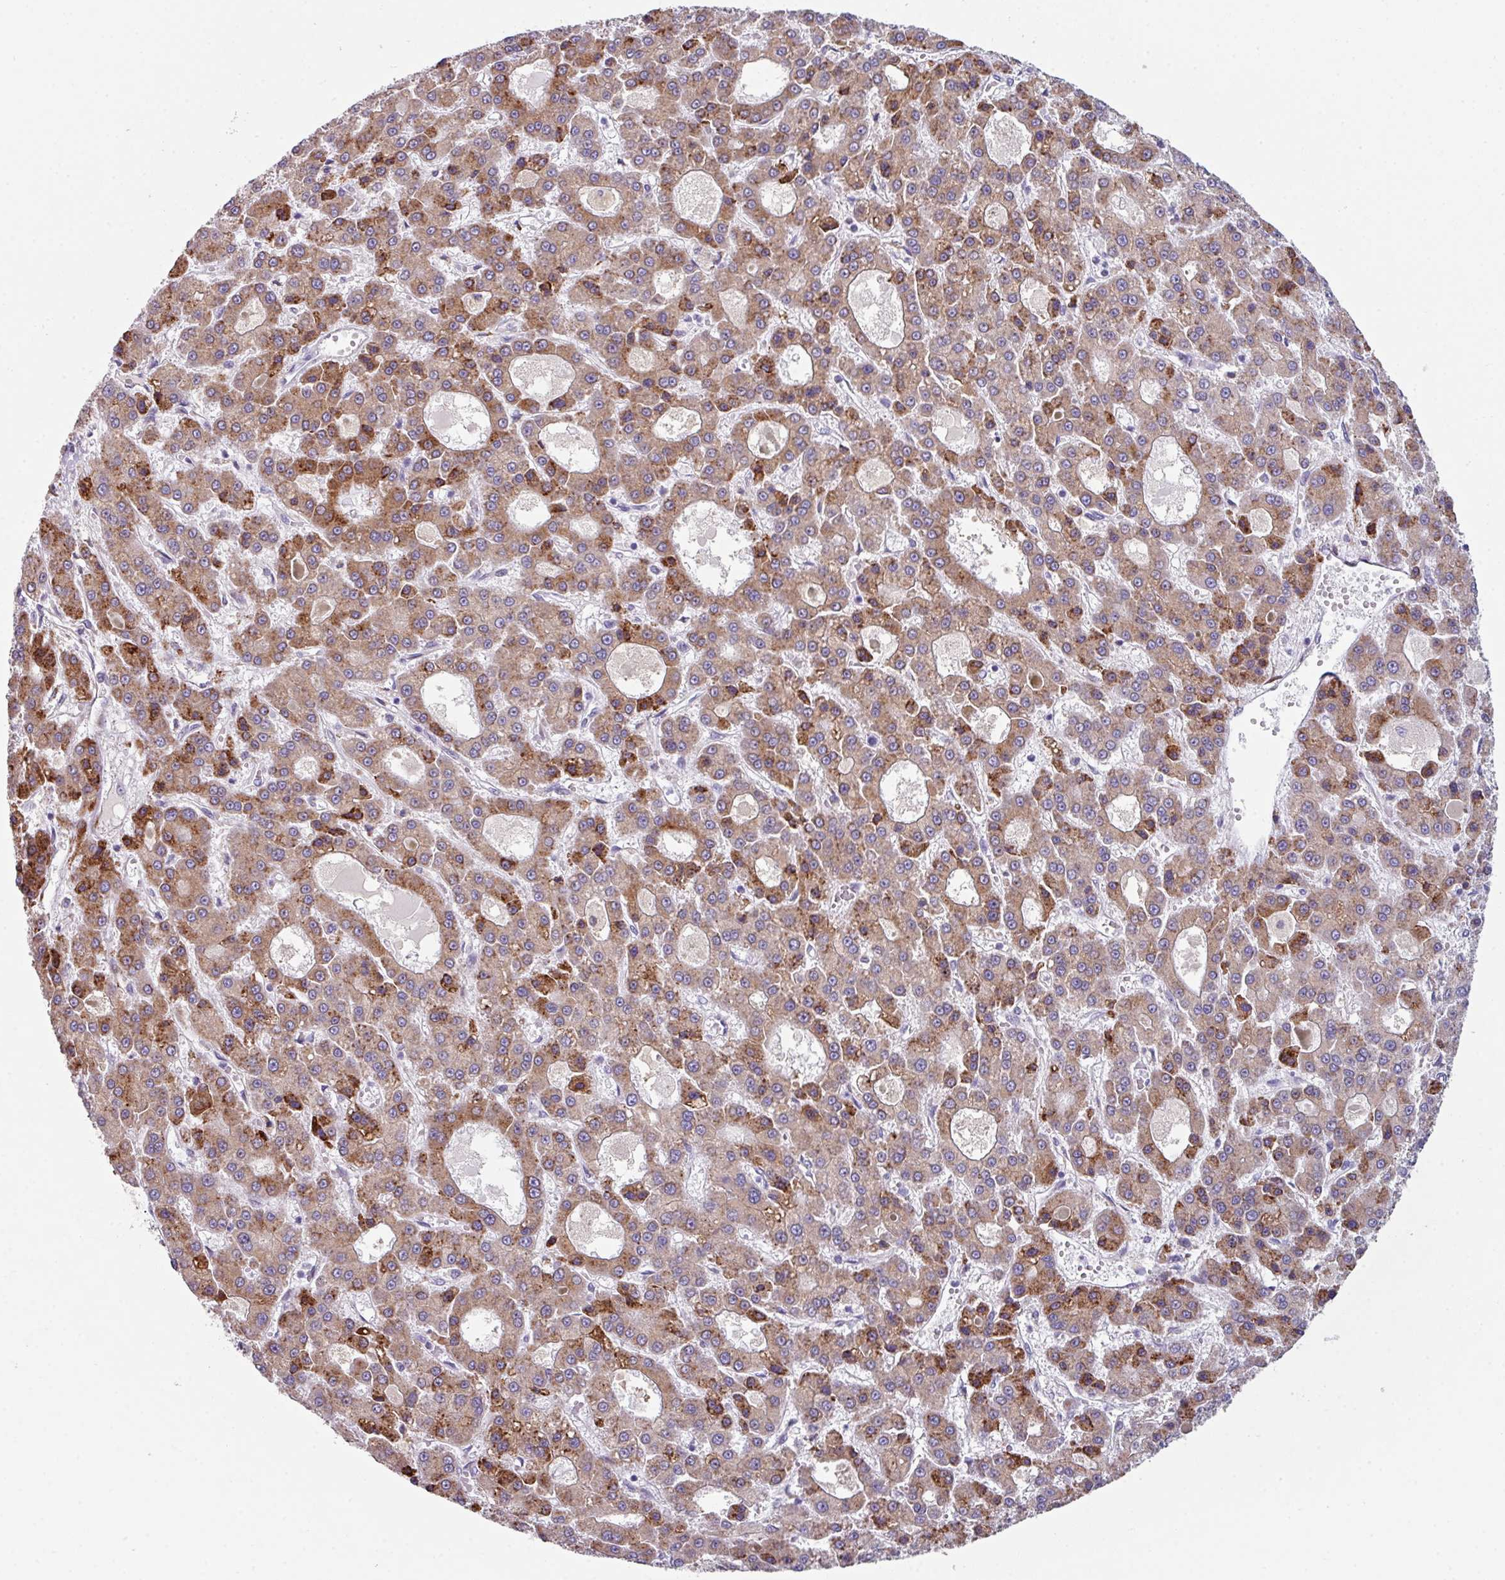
{"staining": {"intensity": "moderate", "quantity": ">75%", "location": "cytoplasmic/membranous"}, "tissue": "liver cancer", "cell_type": "Tumor cells", "image_type": "cancer", "snomed": [{"axis": "morphology", "description": "Carcinoma, Hepatocellular, NOS"}, {"axis": "topography", "description": "Liver"}], "caption": "Immunohistochemical staining of human liver hepatocellular carcinoma shows medium levels of moderate cytoplasmic/membranous positivity in approximately >75% of tumor cells. (DAB IHC with brightfield microscopy, high magnification).", "gene": "BMS1", "patient": {"sex": "male", "age": 70}}